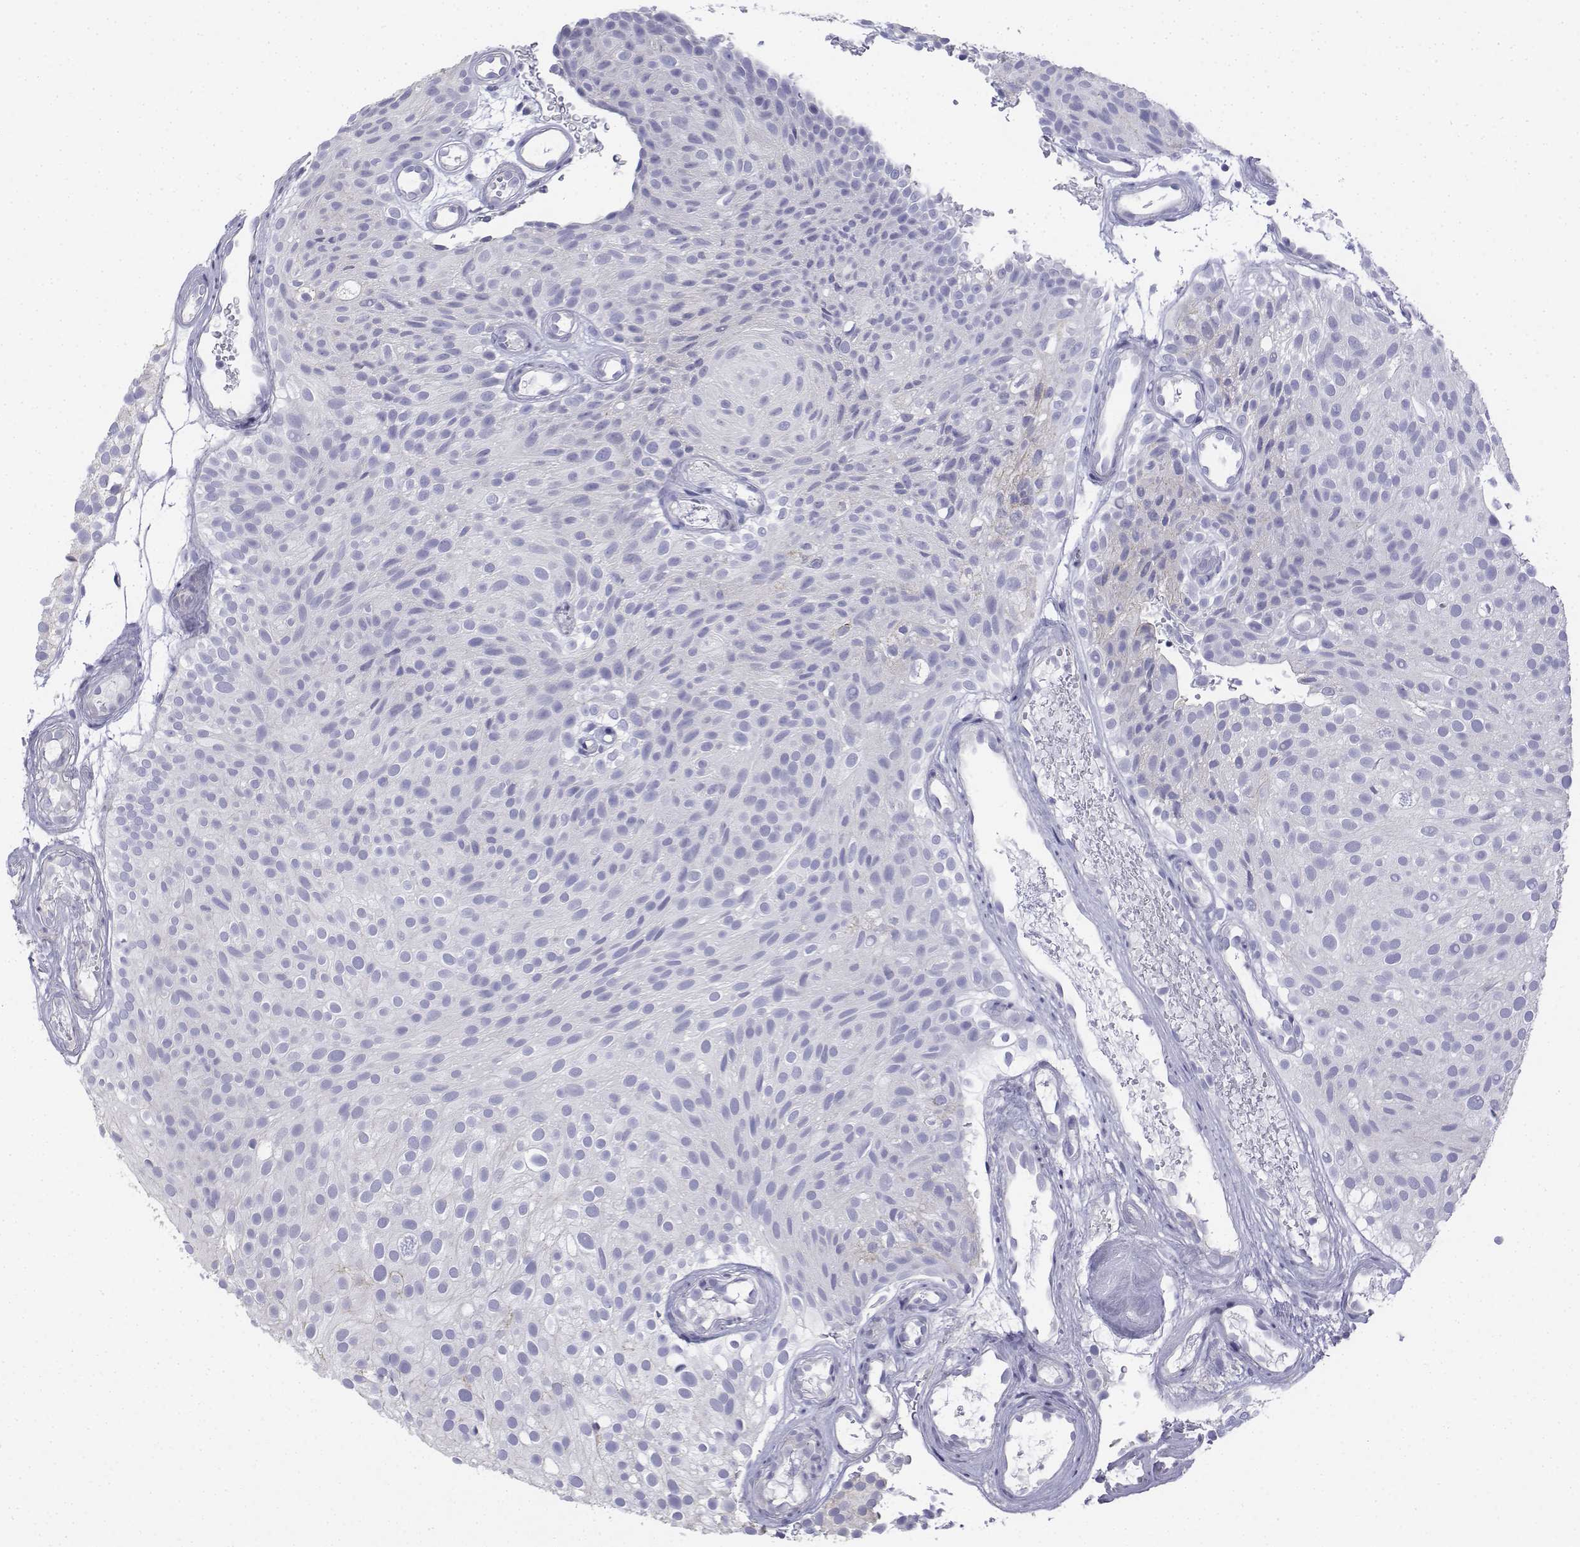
{"staining": {"intensity": "negative", "quantity": "none", "location": "none"}, "tissue": "urothelial cancer", "cell_type": "Tumor cells", "image_type": "cancer", "snomed": [{"axis": "morphology", "description": "Urothelial carcinoma, Low grade"}, {"axis": "topography", "description": "Urinary bladder"}], "caption": "Immunohistochemistry (IHC) micrograph of neoplastic tissue: human urothelial cancer stained with DAB reveals no significant protein positivity in tumor cells. The staining is performed using DAB brown chromogen with nuclei counter-stained in using hematoxylin.", "gene": "LGSN", "patient": {"sex": "male", "age": 78}}